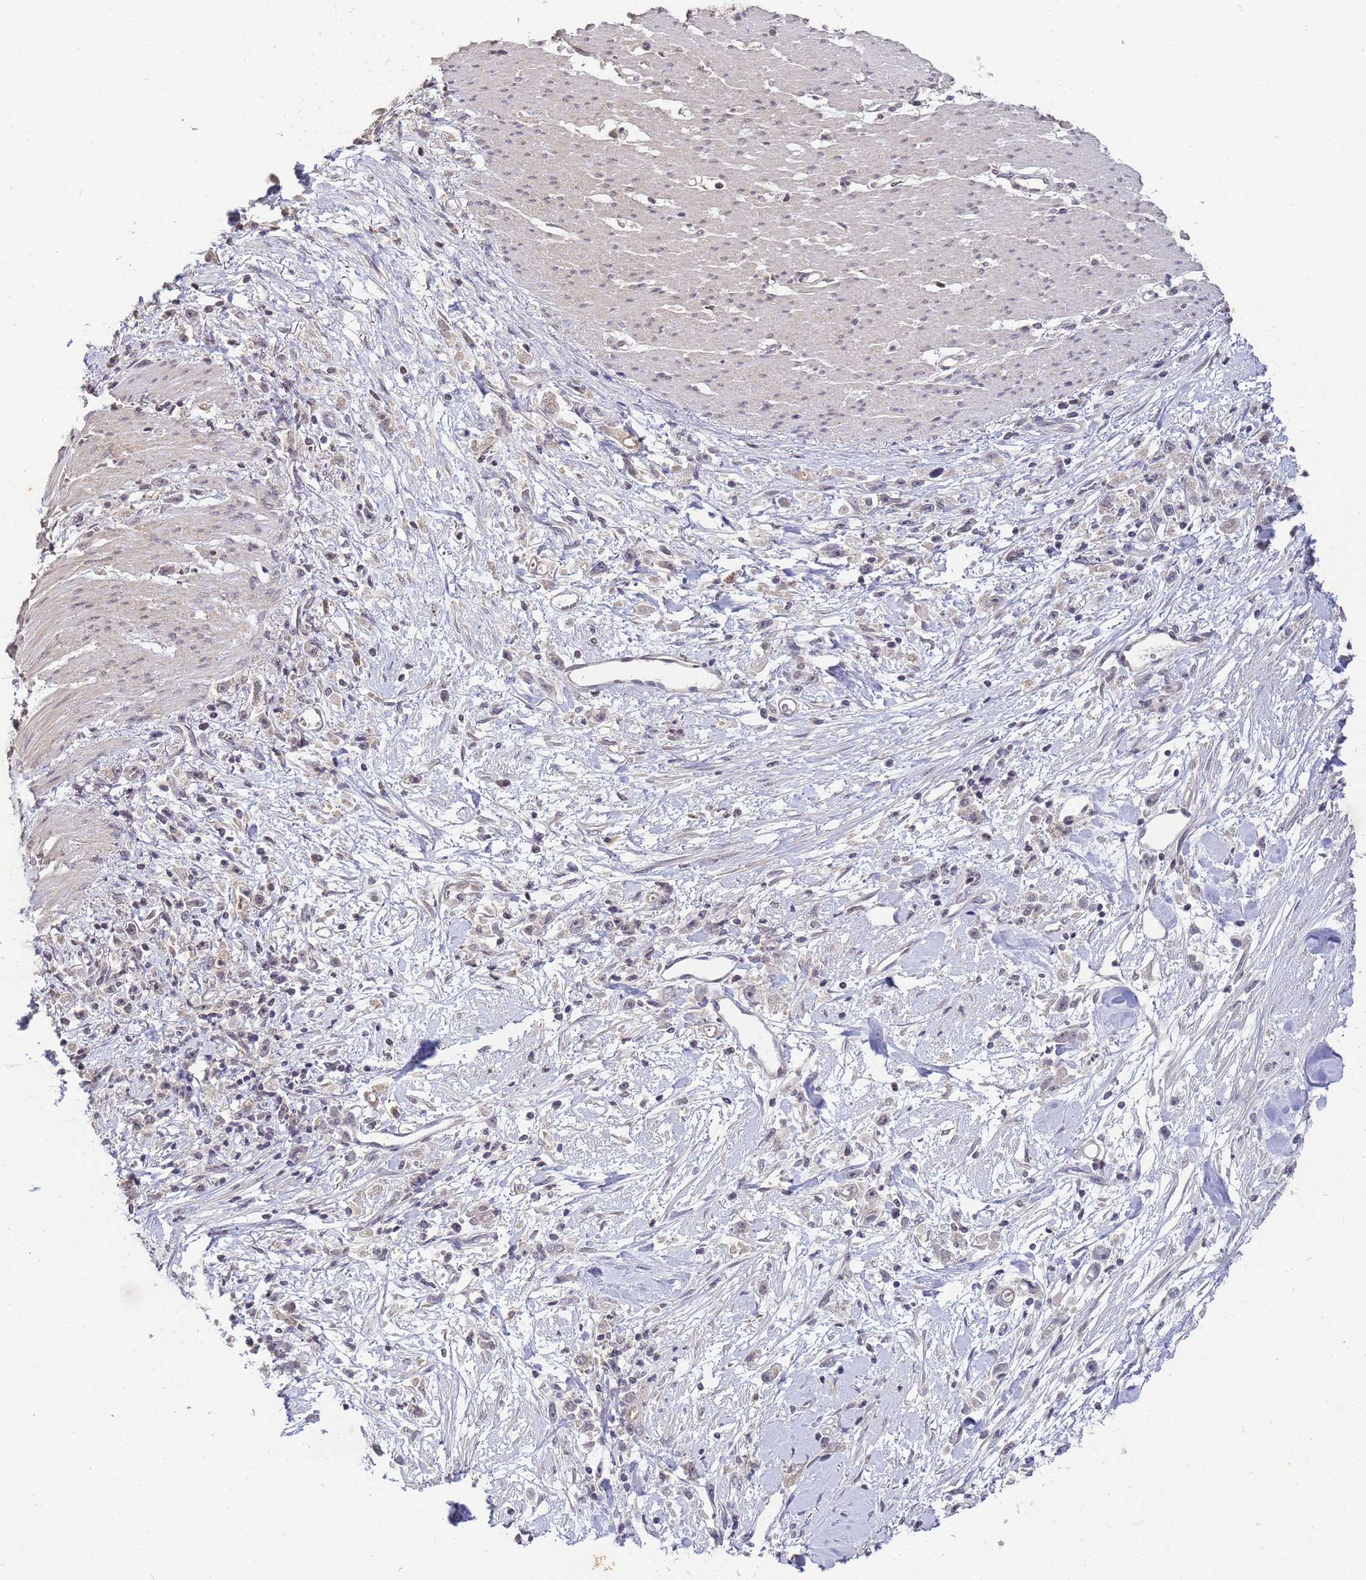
{"staining": {"intensity": "negative", "quantity": "none", "location": "none"}, "tissue": "stomach cancer", "cell_type": "Tumor cells", "image_type": "cancer", "snomed": [{"axis": "morphology", "description": "Adenocarcinoma, NOS"}, {"axis": "topography", "description": "Stomach"}], "caption": "Immunohistochemistry micrograph of stomach cancer (adenocarcinoma) stained for a protein (brown), which shows no expression in tumor cells. (Brightfield microscopy of DAB immunohistochemistry (IHC) at high magnification).", "gene": "MYL7", "patient": {"sex": "female", "age": 59}}